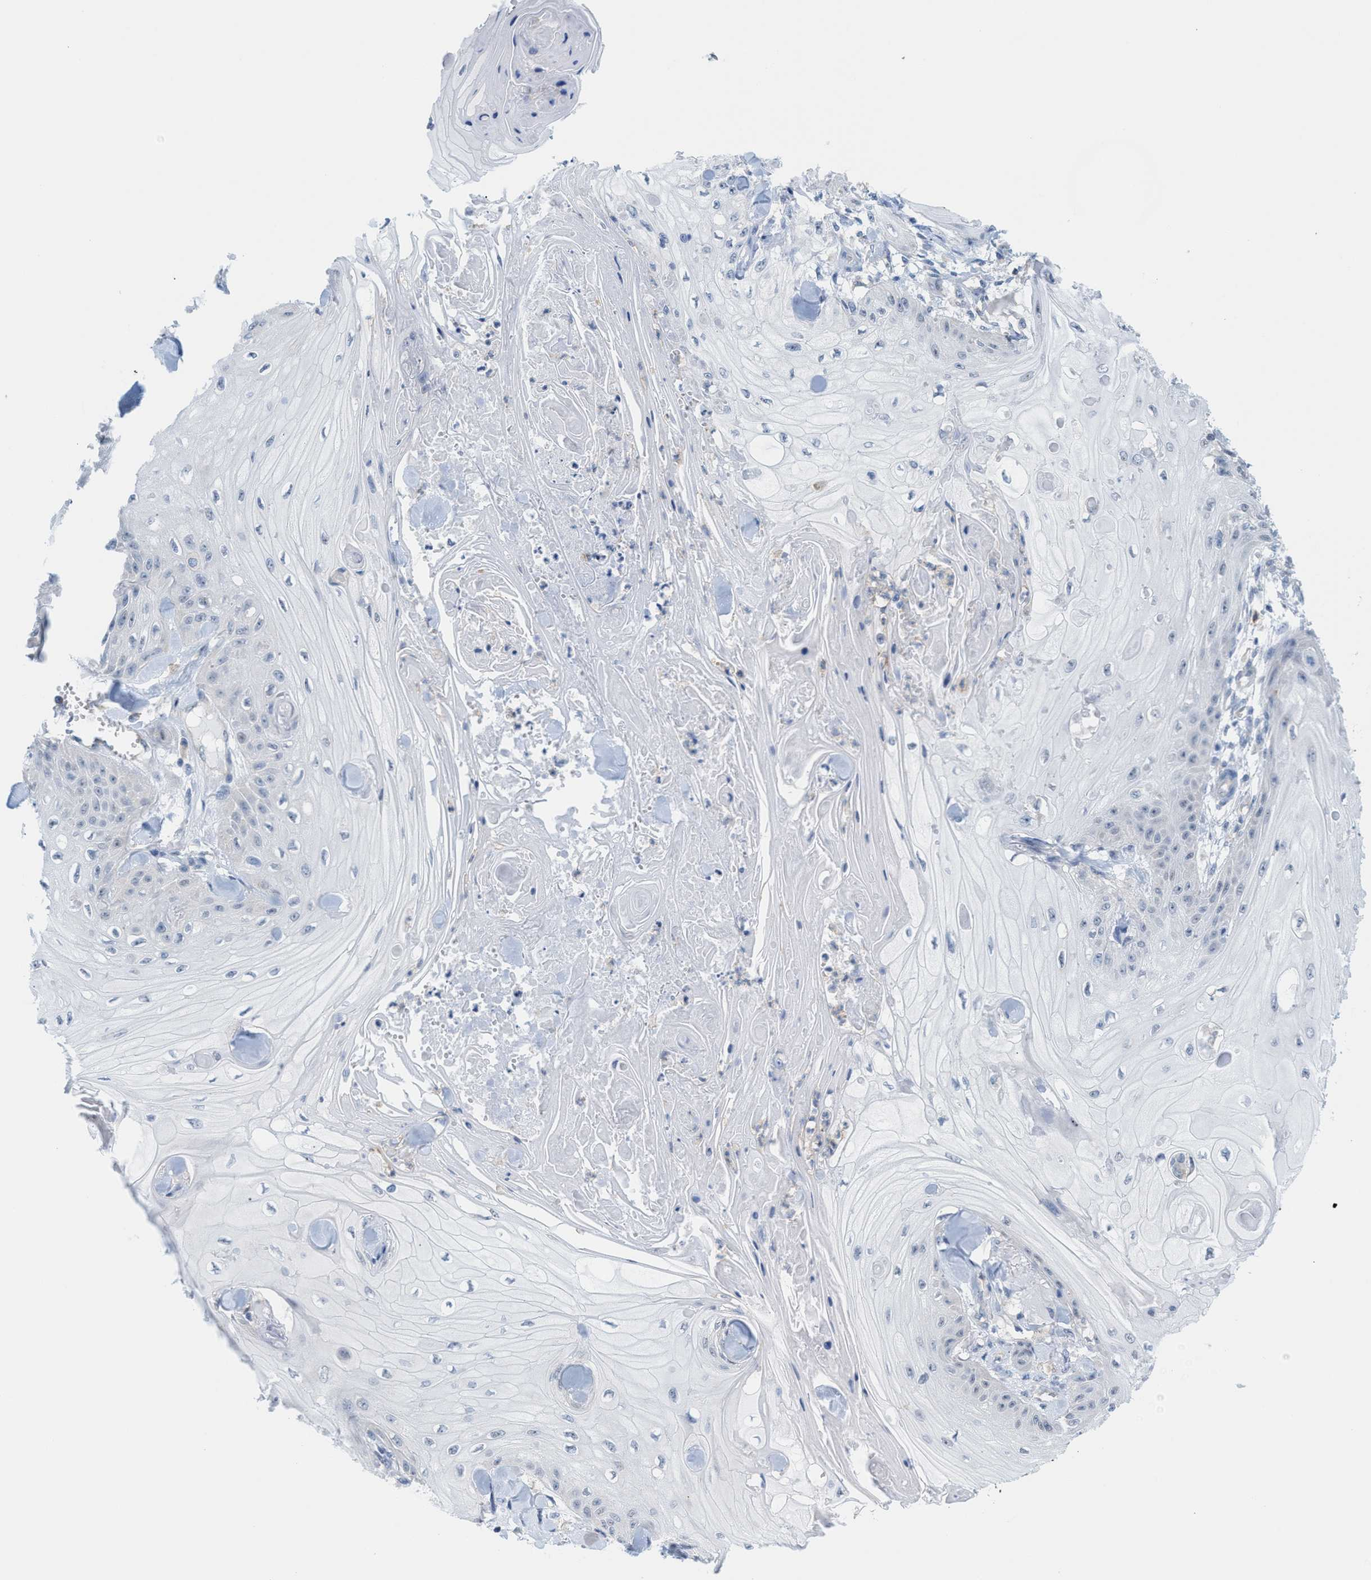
{"staining": {"intensity": "negative", "quantity": "none", "location": "none"}, "tissue": "skin cancer", "cell_type": "Tumor cells", "image_type": "cancer", "snomed": [{"axis": "morphology", "description": "Squamous cell carcinoma, NOS"}, {"axis": "topography", "description": "Skin"}], "caption": "Tumor cells show no significant protein positivity in skin cancer (squamous cell carcinoma).", "gene": "IL16", "patient": {"sex": "male", "age": 74}}